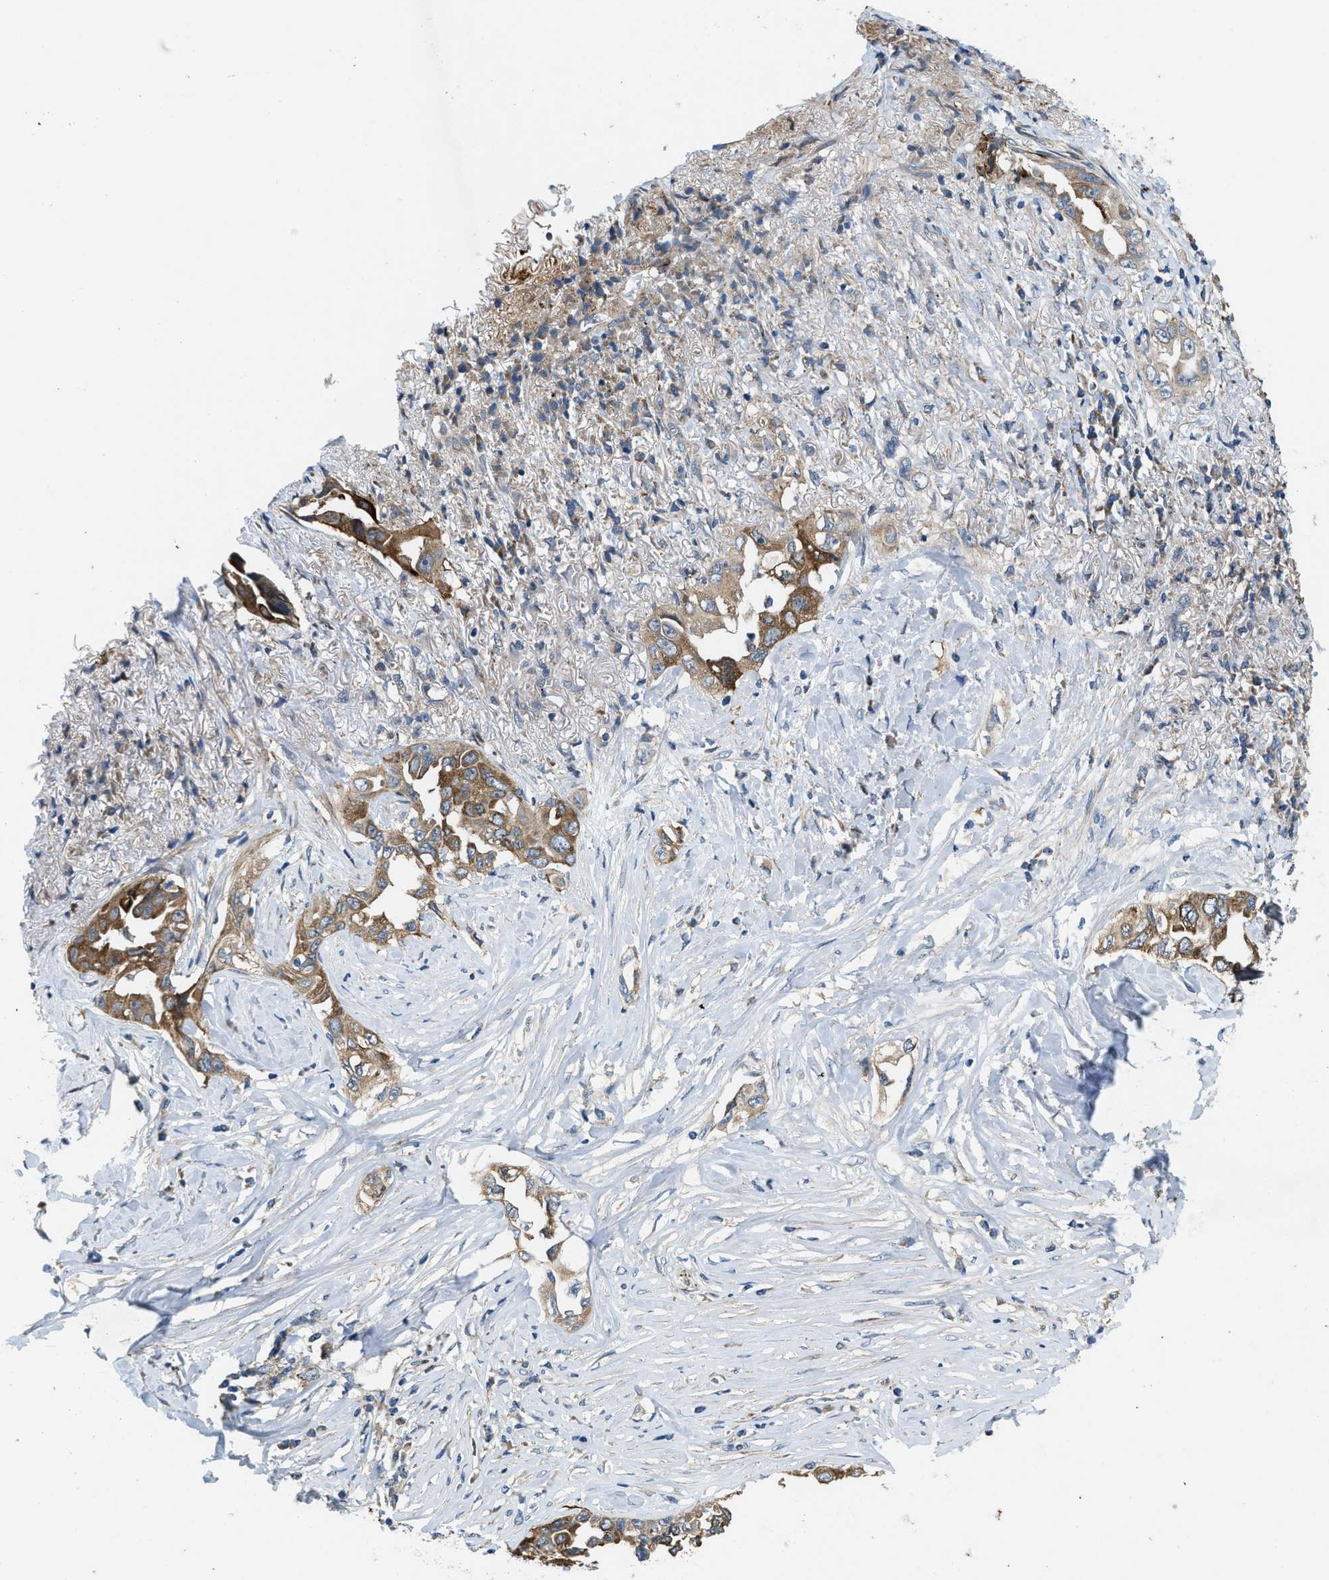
{"staining": {"intensity": "moderate", "quantity": ">75%", "location": "cytoplasmic/membranous"}, "tissue": "lung cancer", "cell_type": "Tumor cells", "image_type": "cancer", "snomed": [{"axis": "morphology", "description": "Adenocarcinoma, NOS"}, {"axis": "topography", "description": "Lung"}], "caption": "Approximately >75% of tumor cells in lung cancer display moderate cytoplasmic/membranous protein positivity as visualized by brown immunohistochemical staining.", "gene": "ZNF599", "patient": {"sex": "female", "age": 51}}